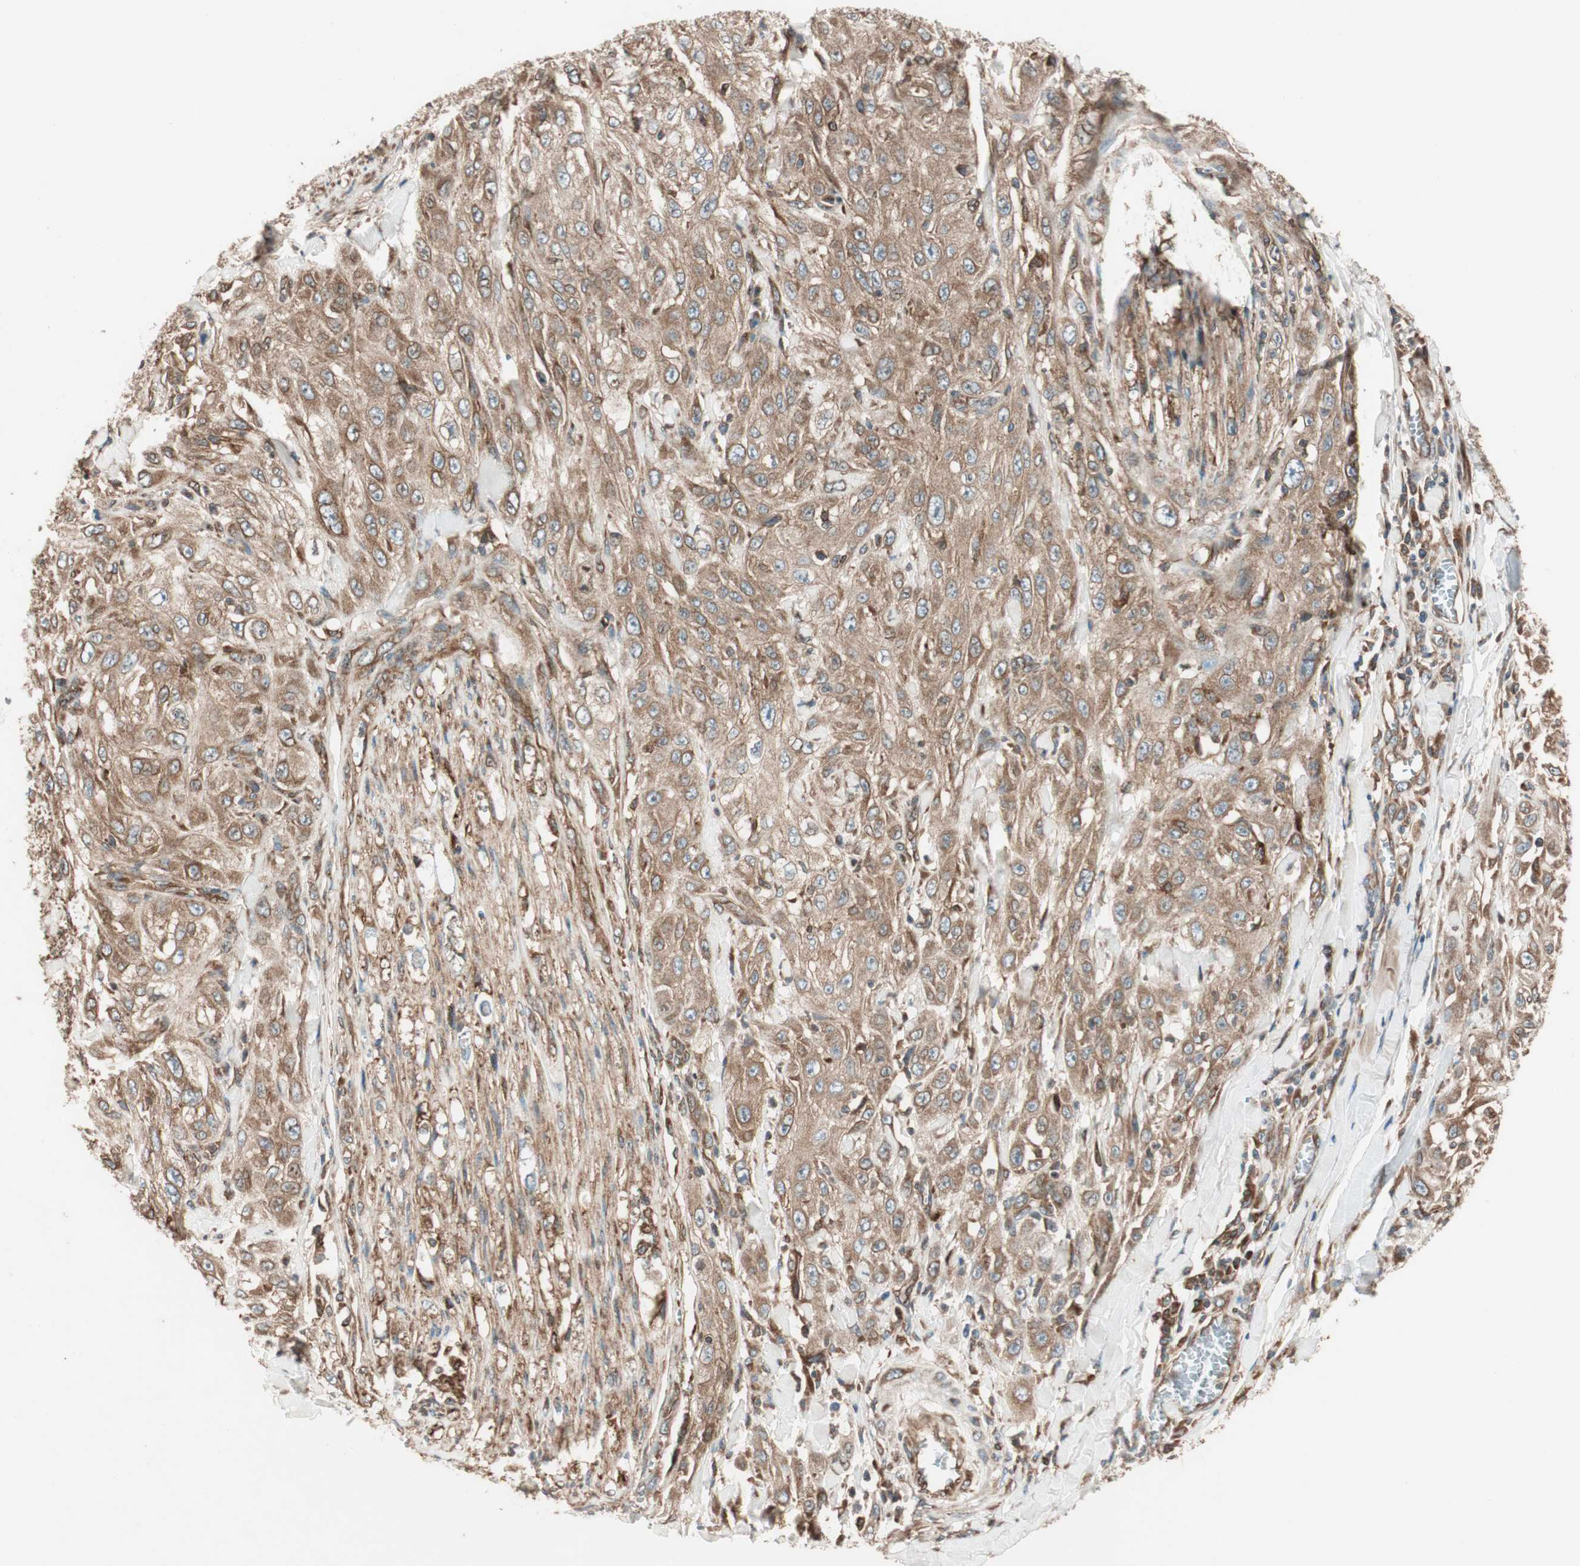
{"staining": {"intensity": "moderate", "quantity": ">75%", "location": "cytoplasmic/membranous"}, "tissue": "skin cancer", "cell_type": "Tumor cells", "image_type": "cancer", "snomed": [{"axis": "morphology", "description": "Squamous cell carcinoma, NOS"}, {"axis": "morphology", "description": "Squamous cell carcinoma, metastatic, NOS"}, {"axis": "topography", "description": "Skin"}, {"axis": "topography", "description": "Lymph node"}], "caption": "A high-resolution image shows IHC staining of skin cancer, which reveals moderate cytoplasmic/membranous expression in approximately >75% of tumor cells.", "gene": "RAB5A", "patient": {"sex": "male", "age": 75}}